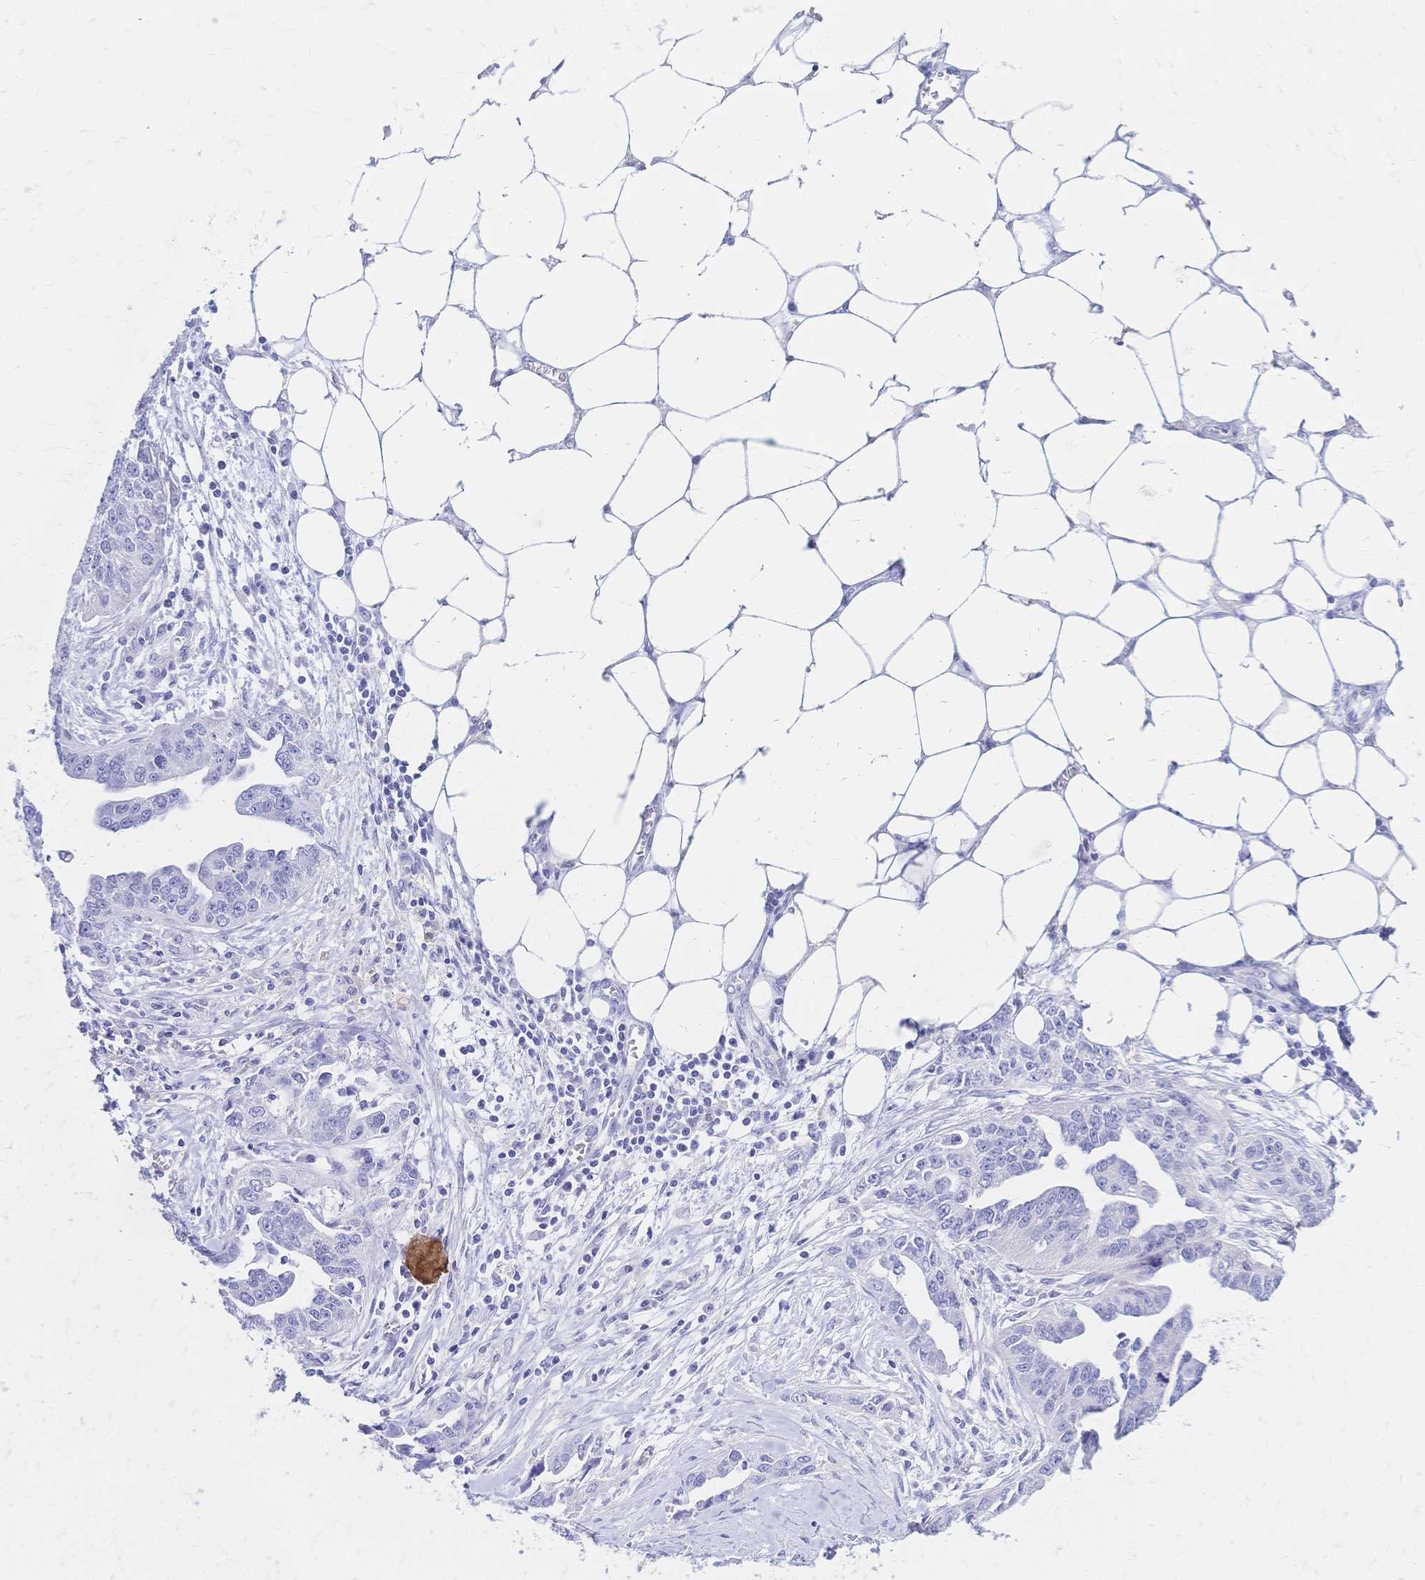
{"staining": {"intensity": "negative", "quantity": "none", "location": "none"}, "tissue": "ovarian cancer", "cell_type": "Tumor cells", "image_type": "cancer", "snomed": [{"axis": "morphology", "description": "Cystadenocarcinoma, serous, NOS"}, {"axis": "topography", "description": "Ovary"}], "caption": "This is an immunohistochemistry micrograph of ovarian serous cystadenocarcinoma. There is no expression in tumor cells.", "gene": "SLC5A1", "patient": {"sex": "female", "age": 75}}